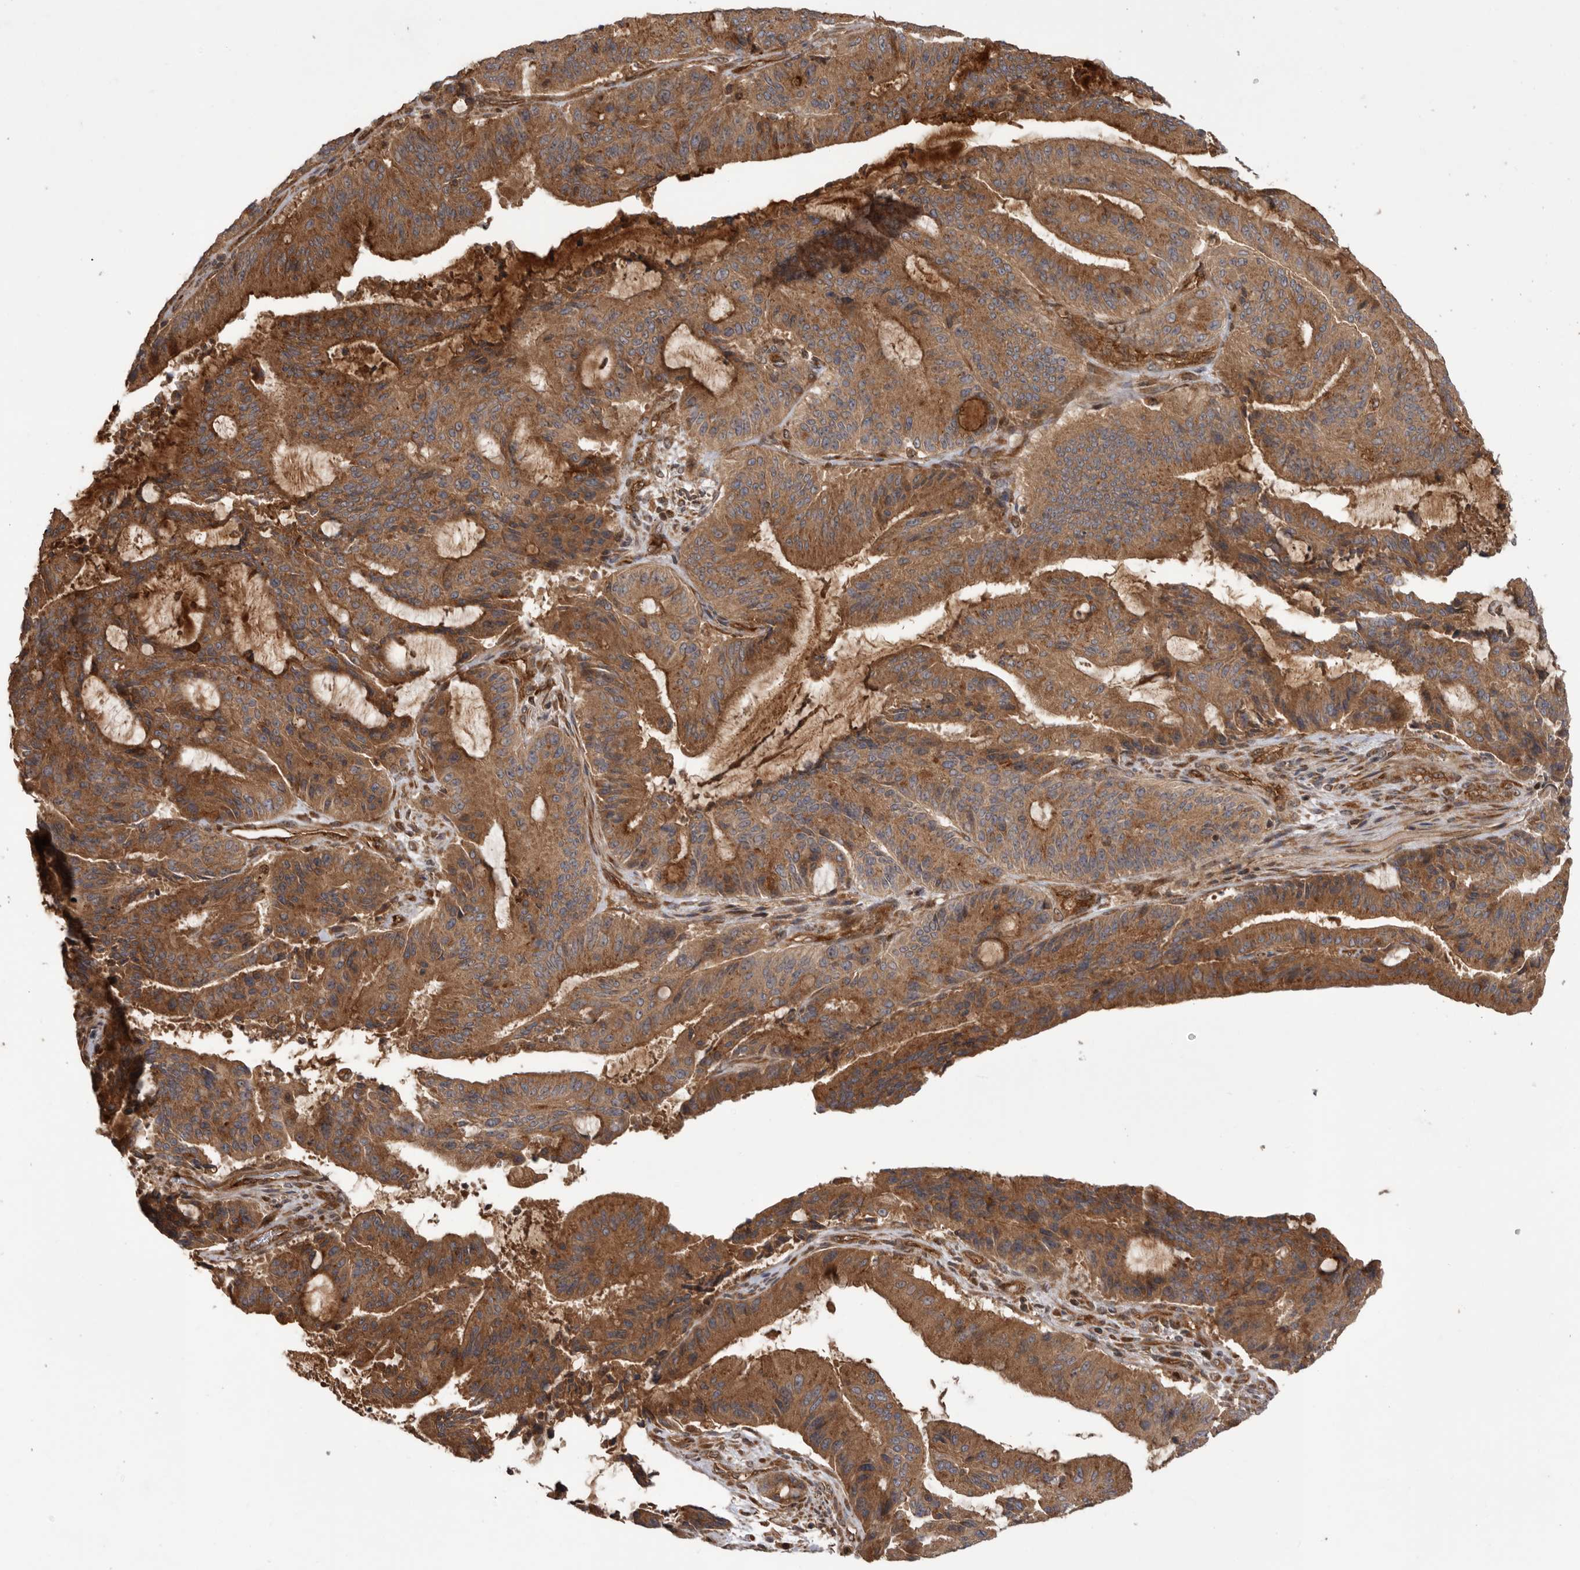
{"staining": {"intensity": "moderate", "quantity": ">75%", "location": "cytoplasmic/membranous"}, "tissue": "liver cancer", "cell_type": "Tumor cells", "image_type": "cancer", "snomed": [{"axis": "morphology", "description": "Normal tissue, NOS"}, {"axis": "morphology", "description": "Cholangiocarcinoma"}, {"axis": "topography", "description": "Liver"}, {"axis": "topography", "description": "Peripheral nerve tissue"}], "caption": "Immunohistochemistry photomicrograph of neoplastic tissue: cholangiocarcinoma (liver) stained using immunohistochemistry demonstrates medium levels of moderate protein expression localized specifically in the cytoplasmic/membranous of tumor cells, appearing as a cytoplasmic/membranous brown color.", "gene": "DHDDS", "patient": {"sex": "female", "age": 73}}